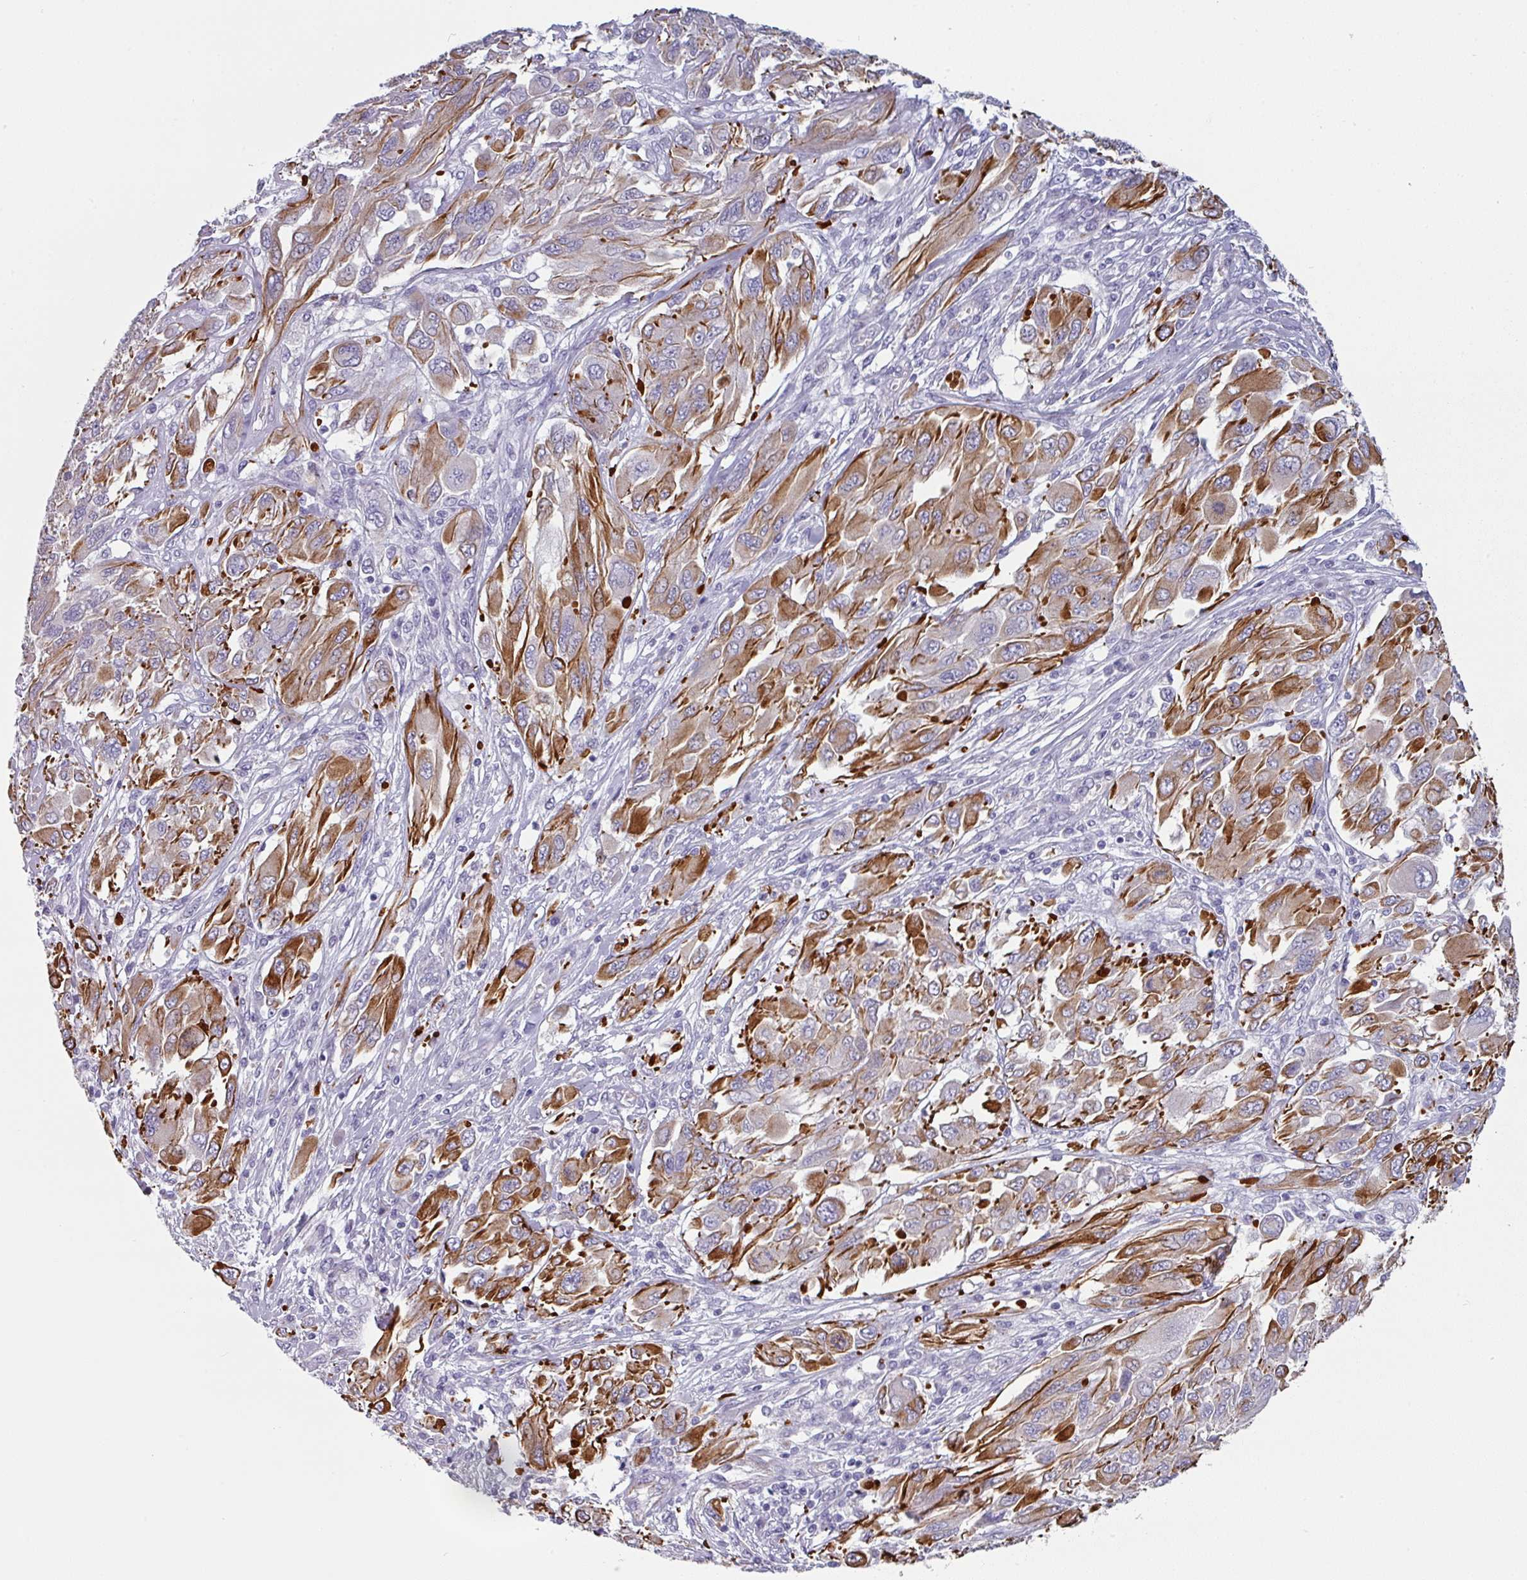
{"staining": {"intensity": "strong", "quantity": "<25%", "location": "cytoplasmic/membranous"}, "tissue": "melanoma", "cell_type": "Tumor cells", "image_type": "cancer", "snomed": [{"axis": "morphology", "description": "Malignant melanoma, NOS"}, {"axis": "topography", "description": "Skin"}], "caption": "Tumor cells exhibit strong cytoplasmic/membranous expression in about <25% of cells in melanoma.", "gene": "SLC17A7", "patient": {"sex": "female", "age": 91}}